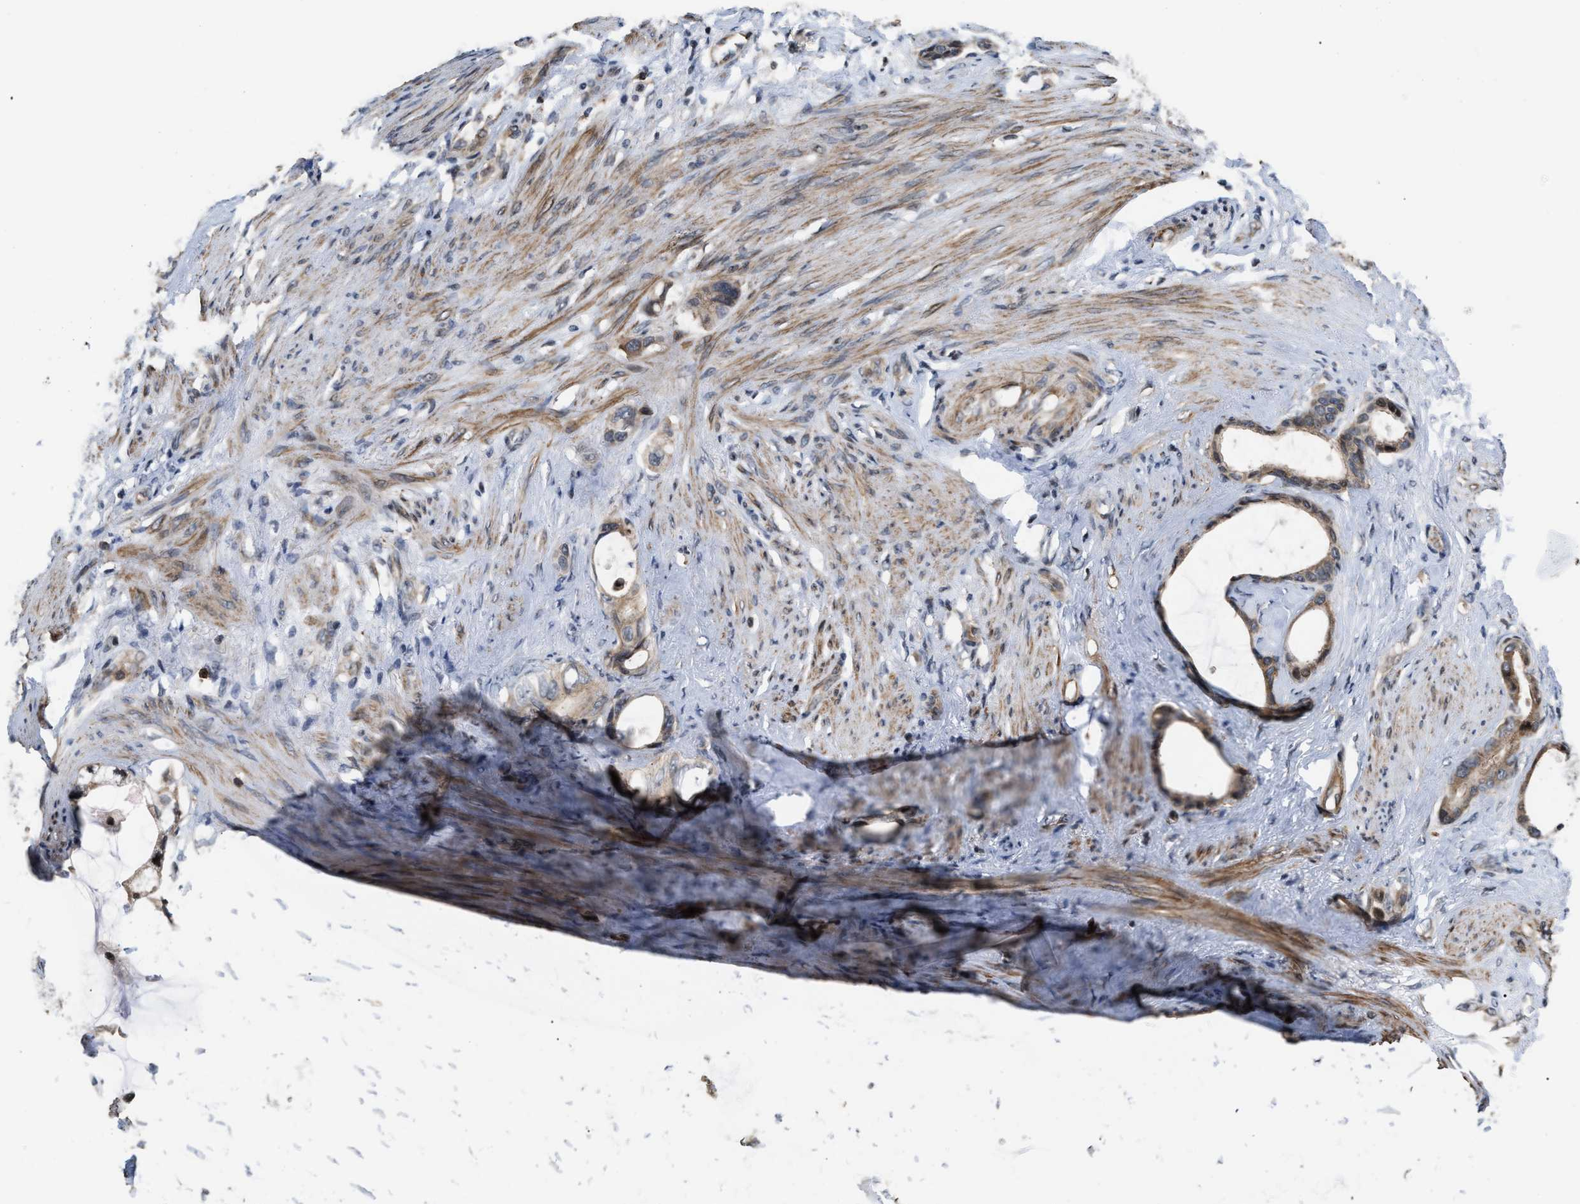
{"staining": {"intensity": "moderate", "quantity": ">75%", "location": "cytoplasmic/membranous"}, "tissue": "stomach cancer", "cell_type": "Tumor cells", "image_type": "cancer", "snomed": [{"axis": "morphology", "description": "Adenocarcinoma, NOS"}, {"axis": "topography", "description": "Stomach"}], "caption": "A medium amount of moderate cytoplasmic/membranous expression is seen in about >75% of tumor cells in stomach adenocarcinoma tissue. The staining was performed using DAB, with brown indicating positive protein expression. Nuclei are stained blue with hematoxylin.", "gene": "STAU2", "patient": {"sex": "female", "age": 75}}